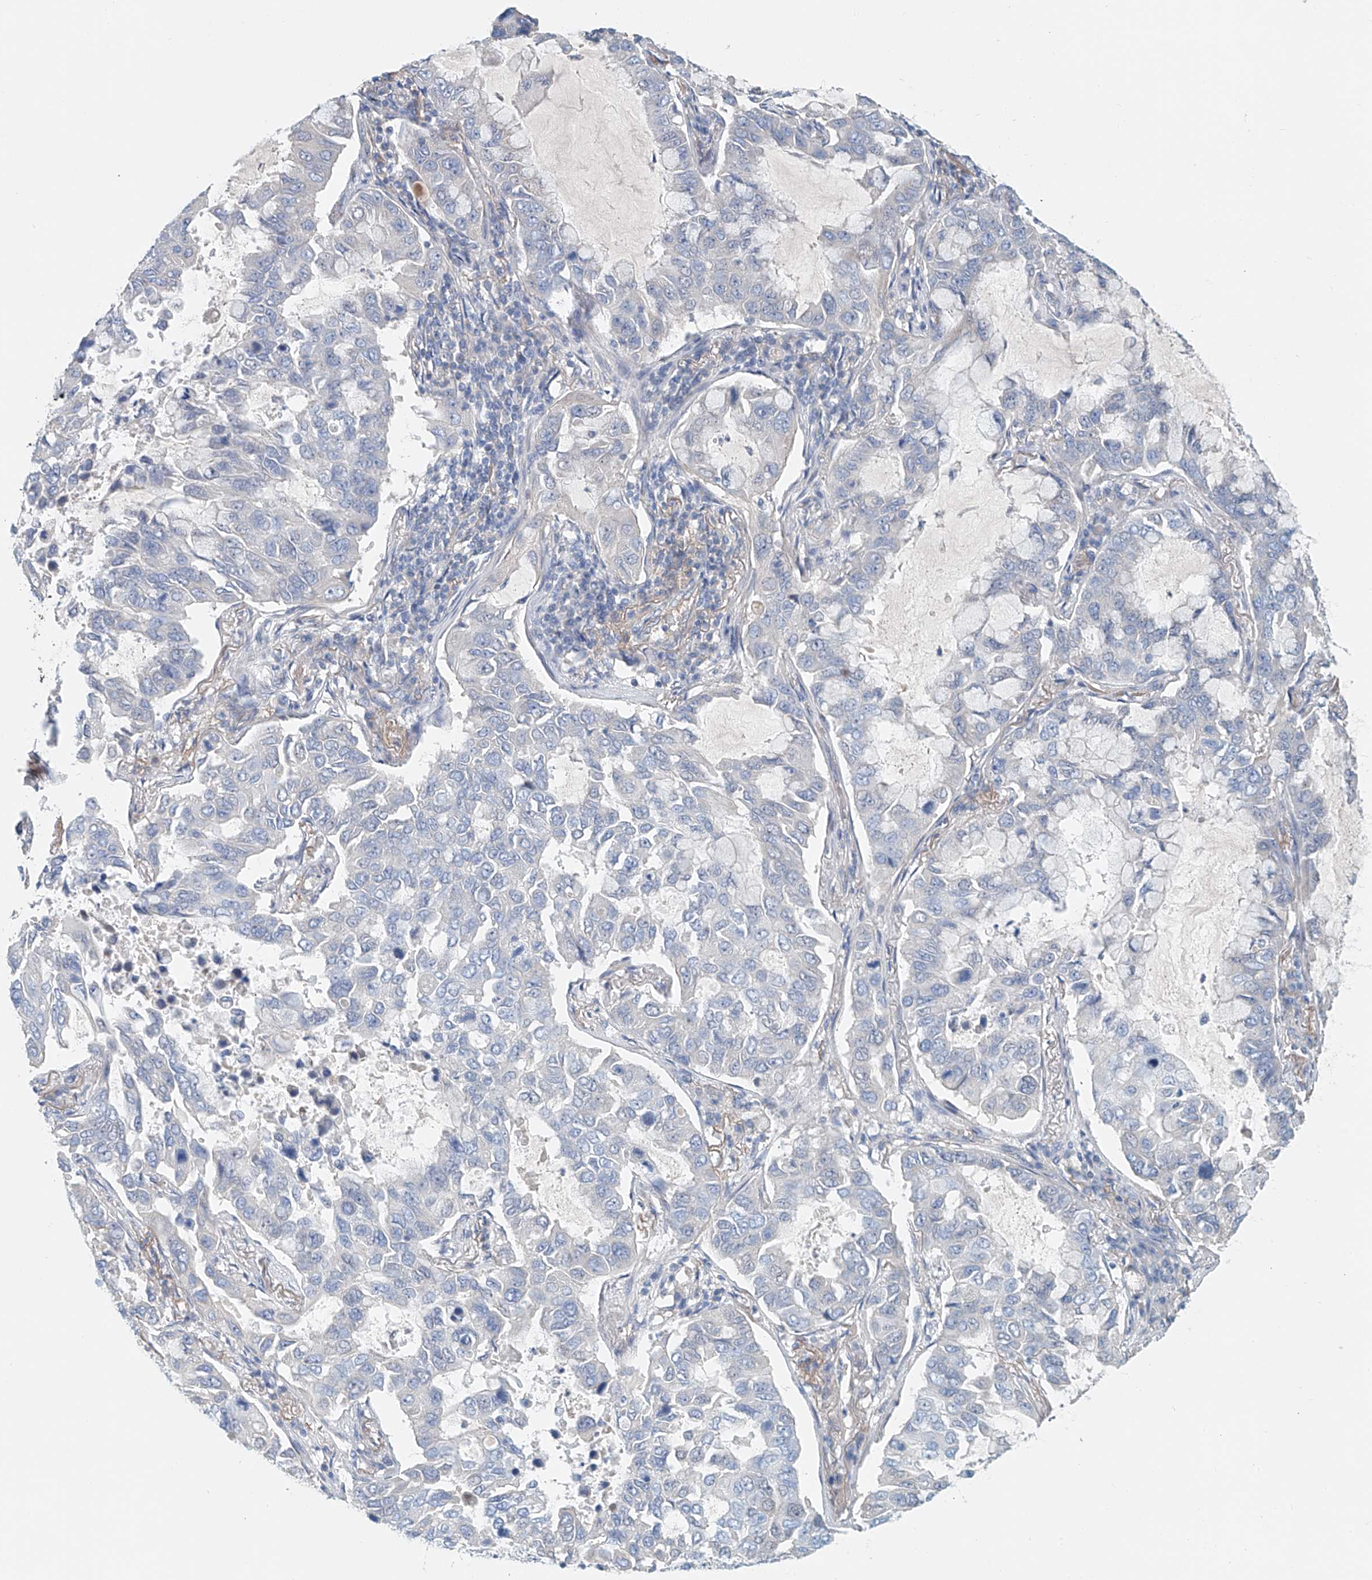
{"staining": {"intensity": "negative", "quantity": "none", "location": "none"}, "tissue": "lung cancer", "cell_type": "Tumor cells", "image_type": "cancer", "snomed": [{"axis": "morphology", "description": "Adenocarcinoma, NOS"}, {"axis": "topography", "description": "Lung"}], "caption": "Immunohistochemical staining of adenocarcinoma (lung) reveals no significant positivity in tumor cells. Brightfield microscopy of IHC stained with DAB (3,3'-diaminobenzidine) (brown) and hematoxylin (blue), captured at high magnification.", "gene": "FRYL", "patient": {"sex": "male", "age": 64}}